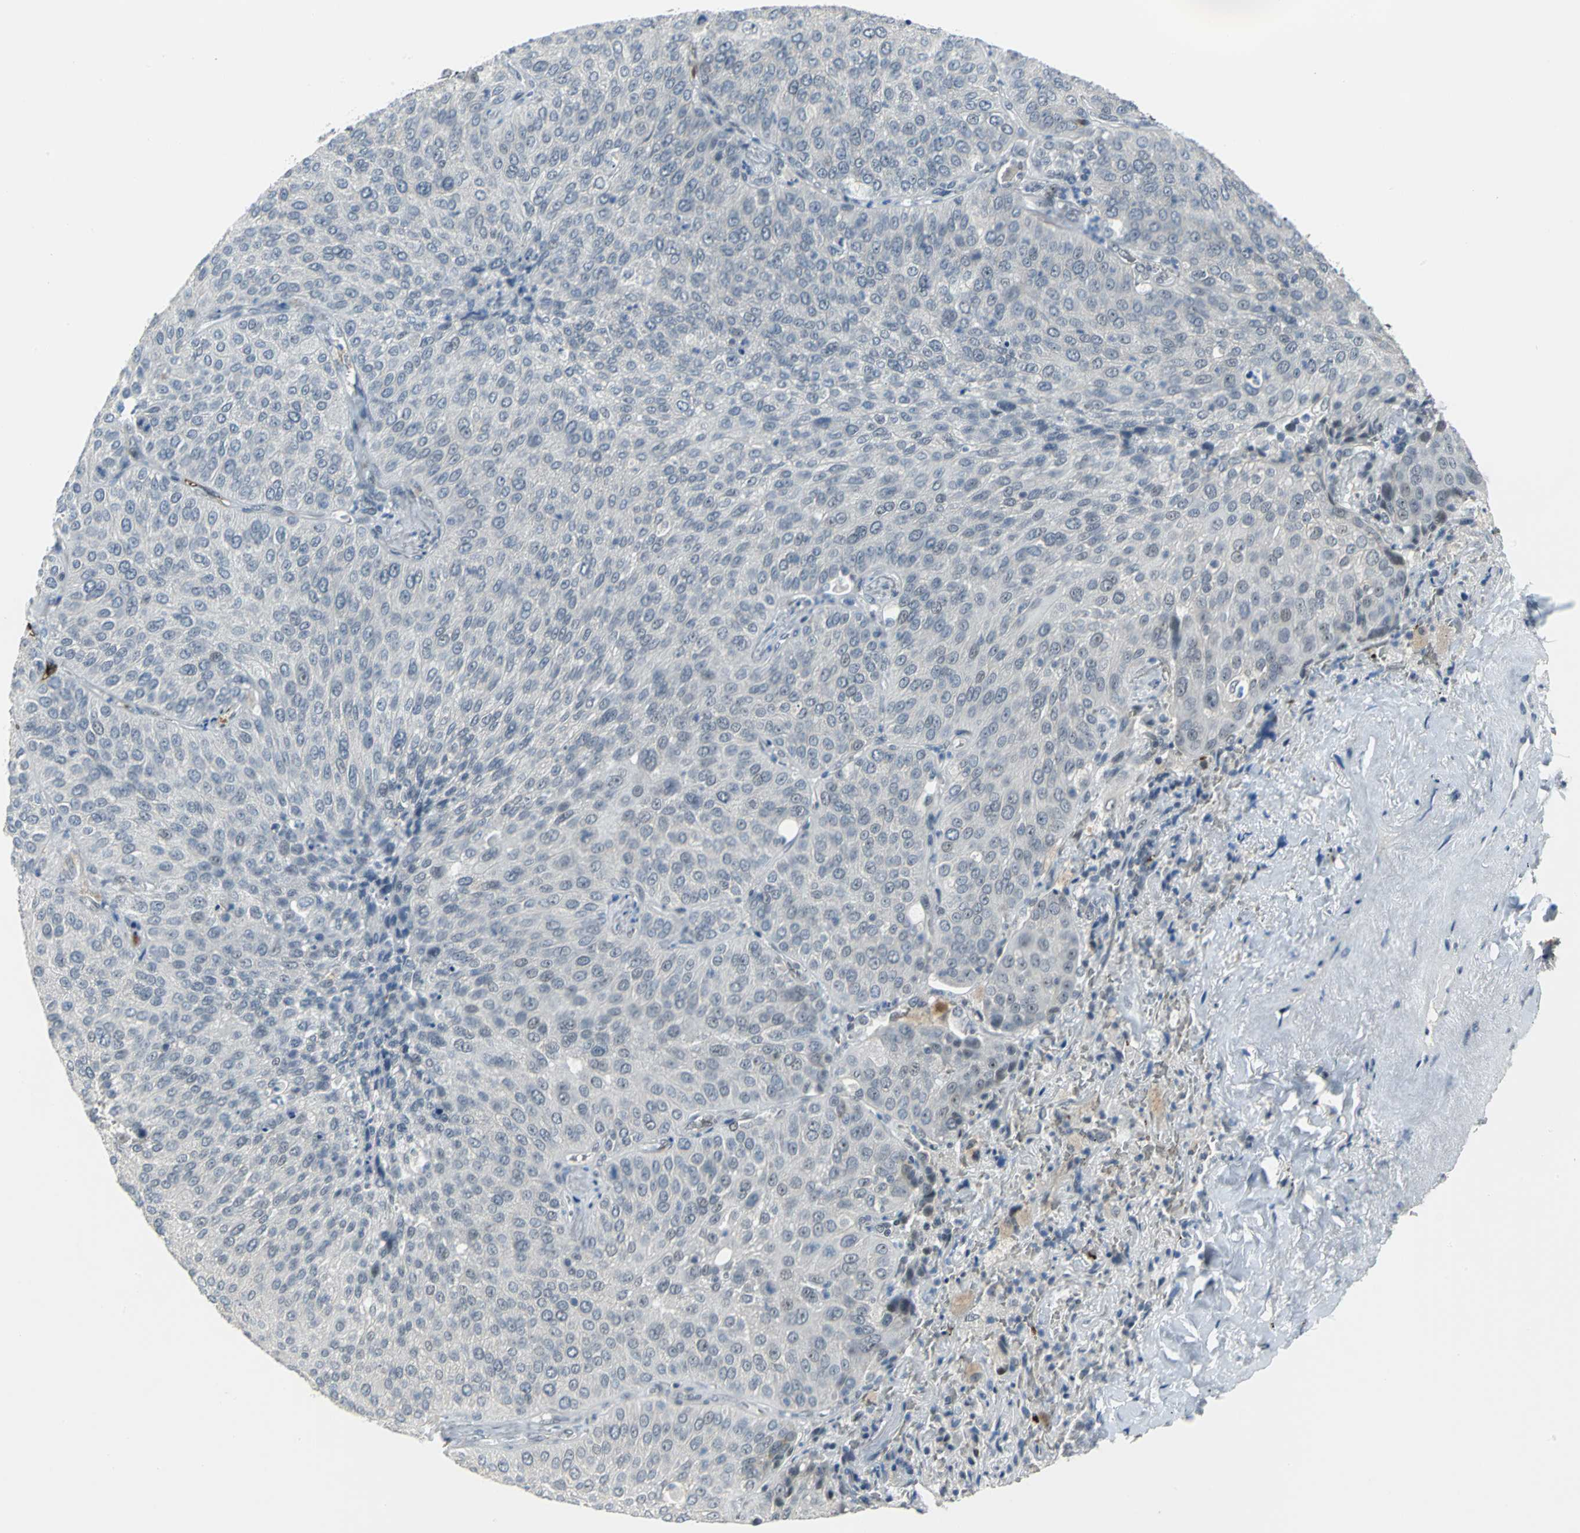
{"staining": {"intensity": "weak", "quantity": "<25%", "location": "nuclear"}, "tissue": "lung cancer", "cell_type": "Tumor cells", "image_type": "cancer", "snomed": [{"axis": "morphology", "description": "Squamous cell carcinoma, NOS"}, {"axis": "topography", "description": "Lung"}], "caption": "Tumor cells are negative for protein expression in human lung squamous cell carcinoma.", "gene": "GLI3", "patient": {"sex": "male", "age": 54}}